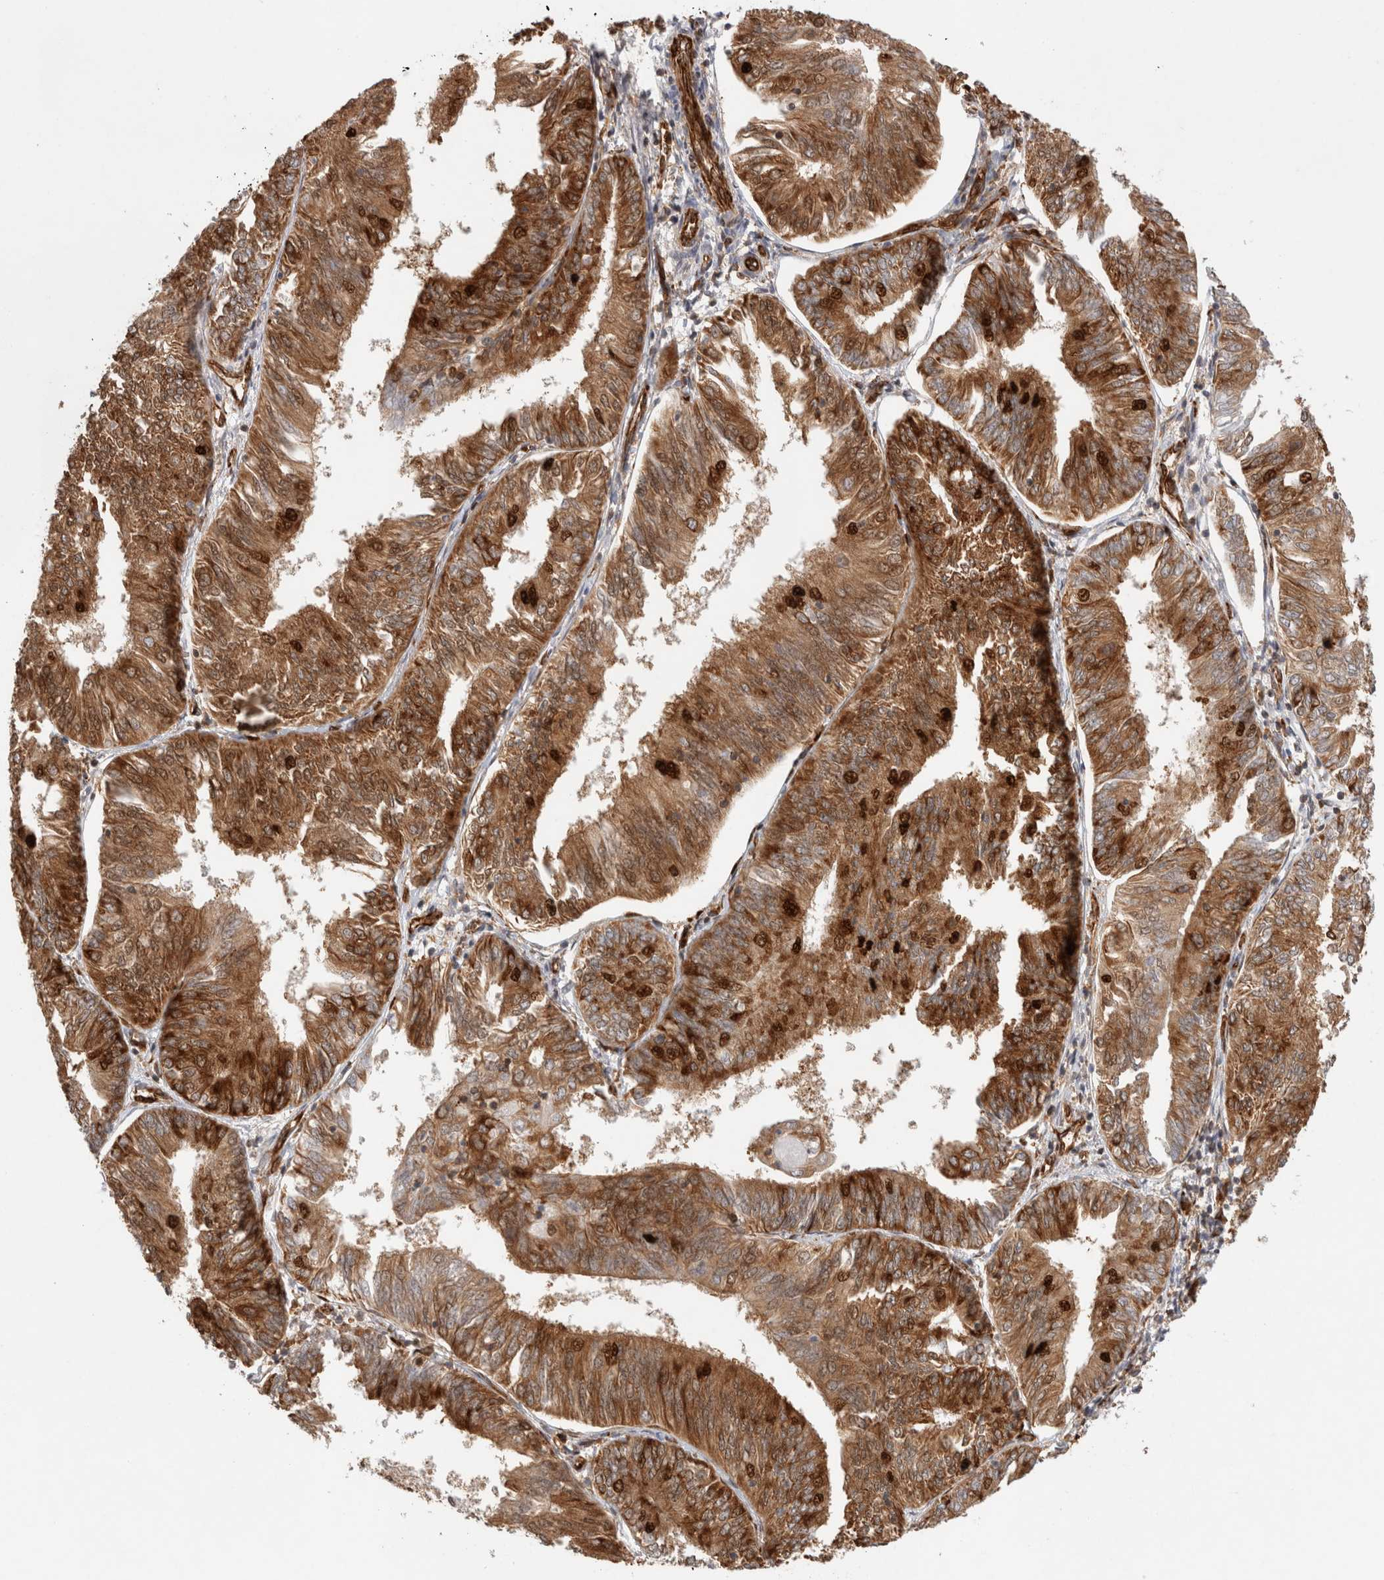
{"staining": {"intensity": "strong", "quantity": ">75%", "location": "cytoplasmic/membranous,nuclear"}, "tissue": "endometrial cancer", "cell_type": "Tumor cells", "image_type": "cancer", "snomed": [{"axis": "morphology", "description": "Adenocarcinoma, NOS"}, {"axis": "topography", "description": "Endometrium"}], "caption": "About >75% of tumor cells in adenocarcinoma (endometrial) display strong cytoplasmic/membranous and nuclear protein positivity as visualized by brown immunohistochemical staining.", "gene": "TCF4", "patient": {"sex": "female", "age": 58}}